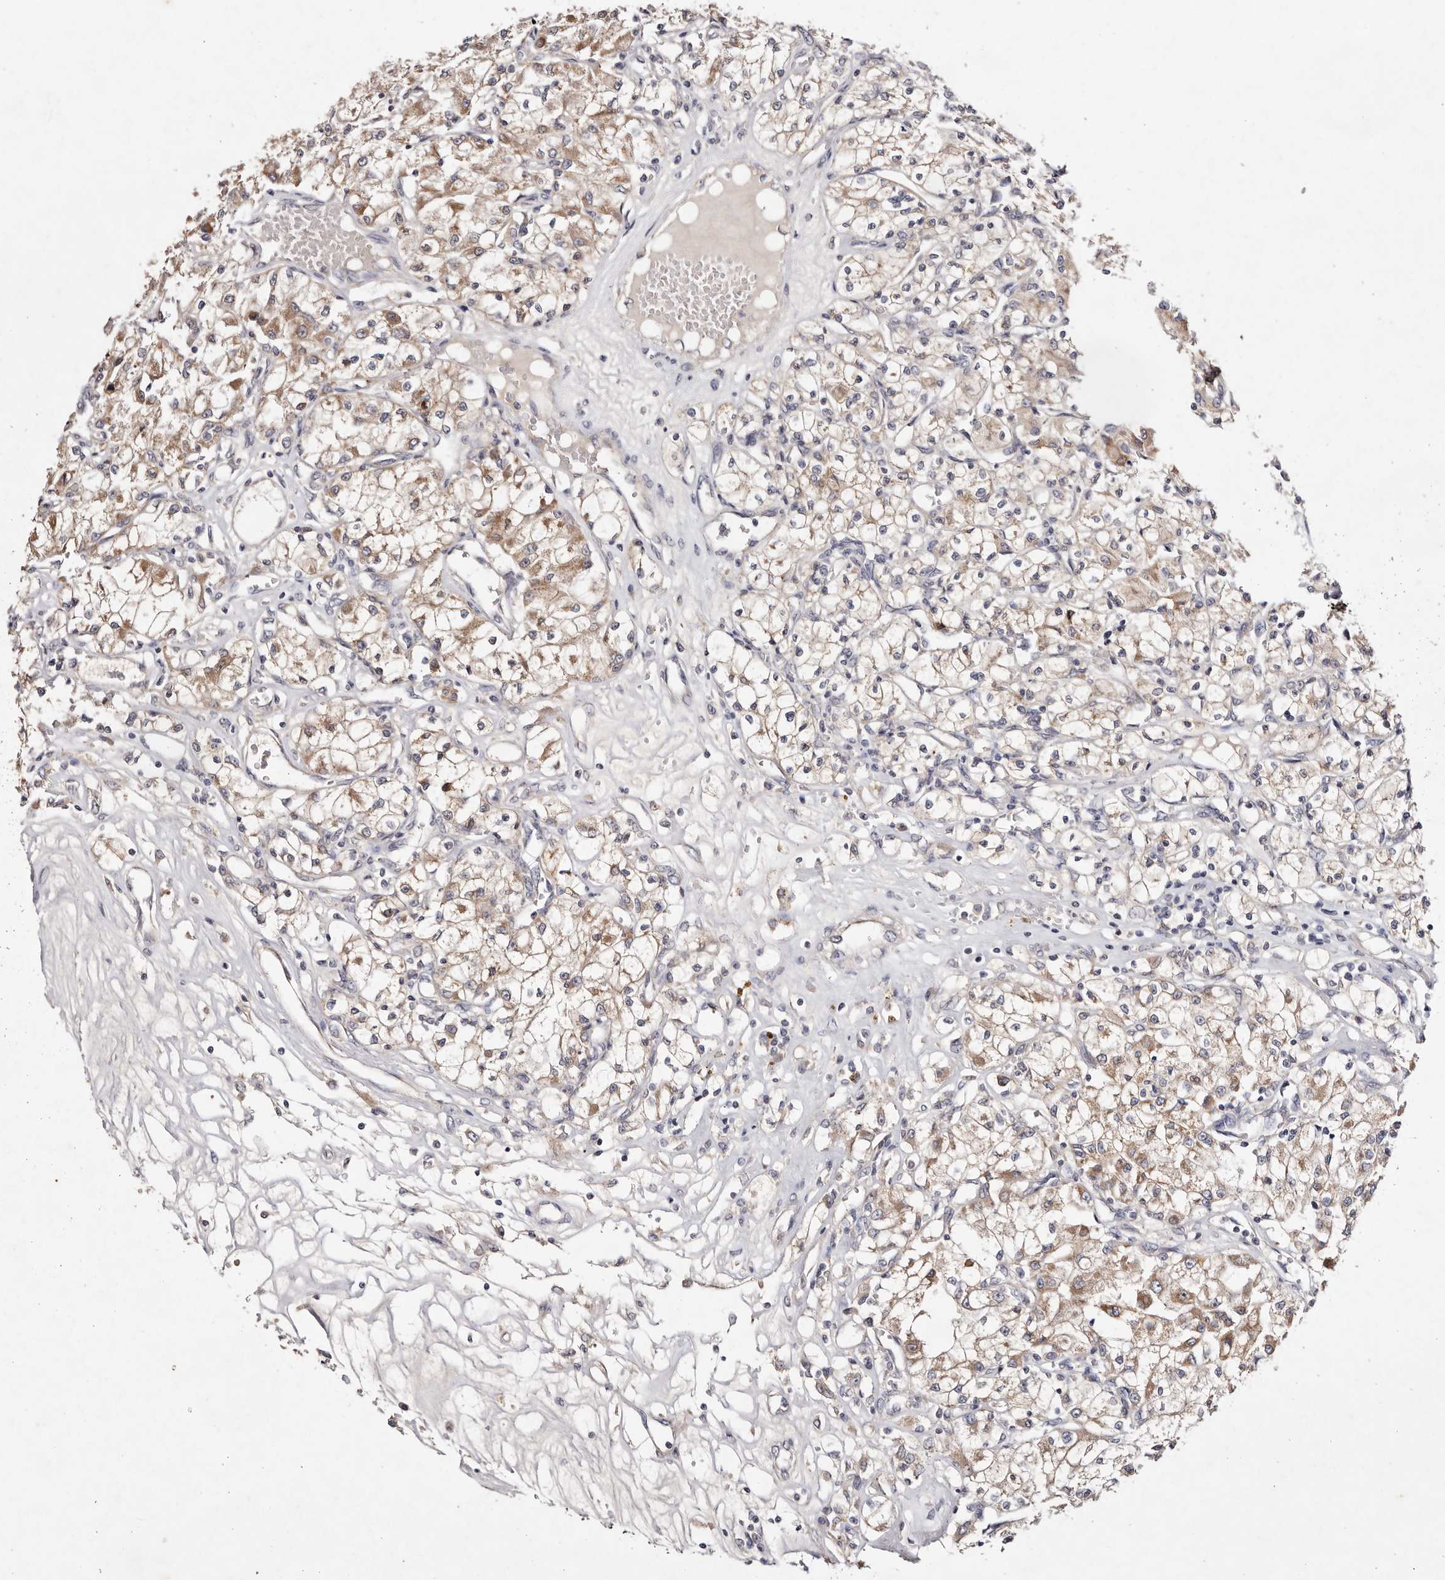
{"staining": {"intensity": "moderate", "quantity": "25%-75%", "location": "cytoplasmic/membranous"}, "tissue": "renal cancer", "cell_type": "Tumor cells", "image_type": "cancer", "snomed": [{"axis": "morphology", "description": "Adenocarcinoma, NOS"}, {"axis": "topography", "description": "Kidney"}], "caption": "Immunohistochemical staining of human renal cancer demonstrates medium levels of moderate cytoplasmic/membranous positivity in about 25%-75% of tumor cells.", "gene": "TSC2", "patient": {"sex": "female", "age": 59}}